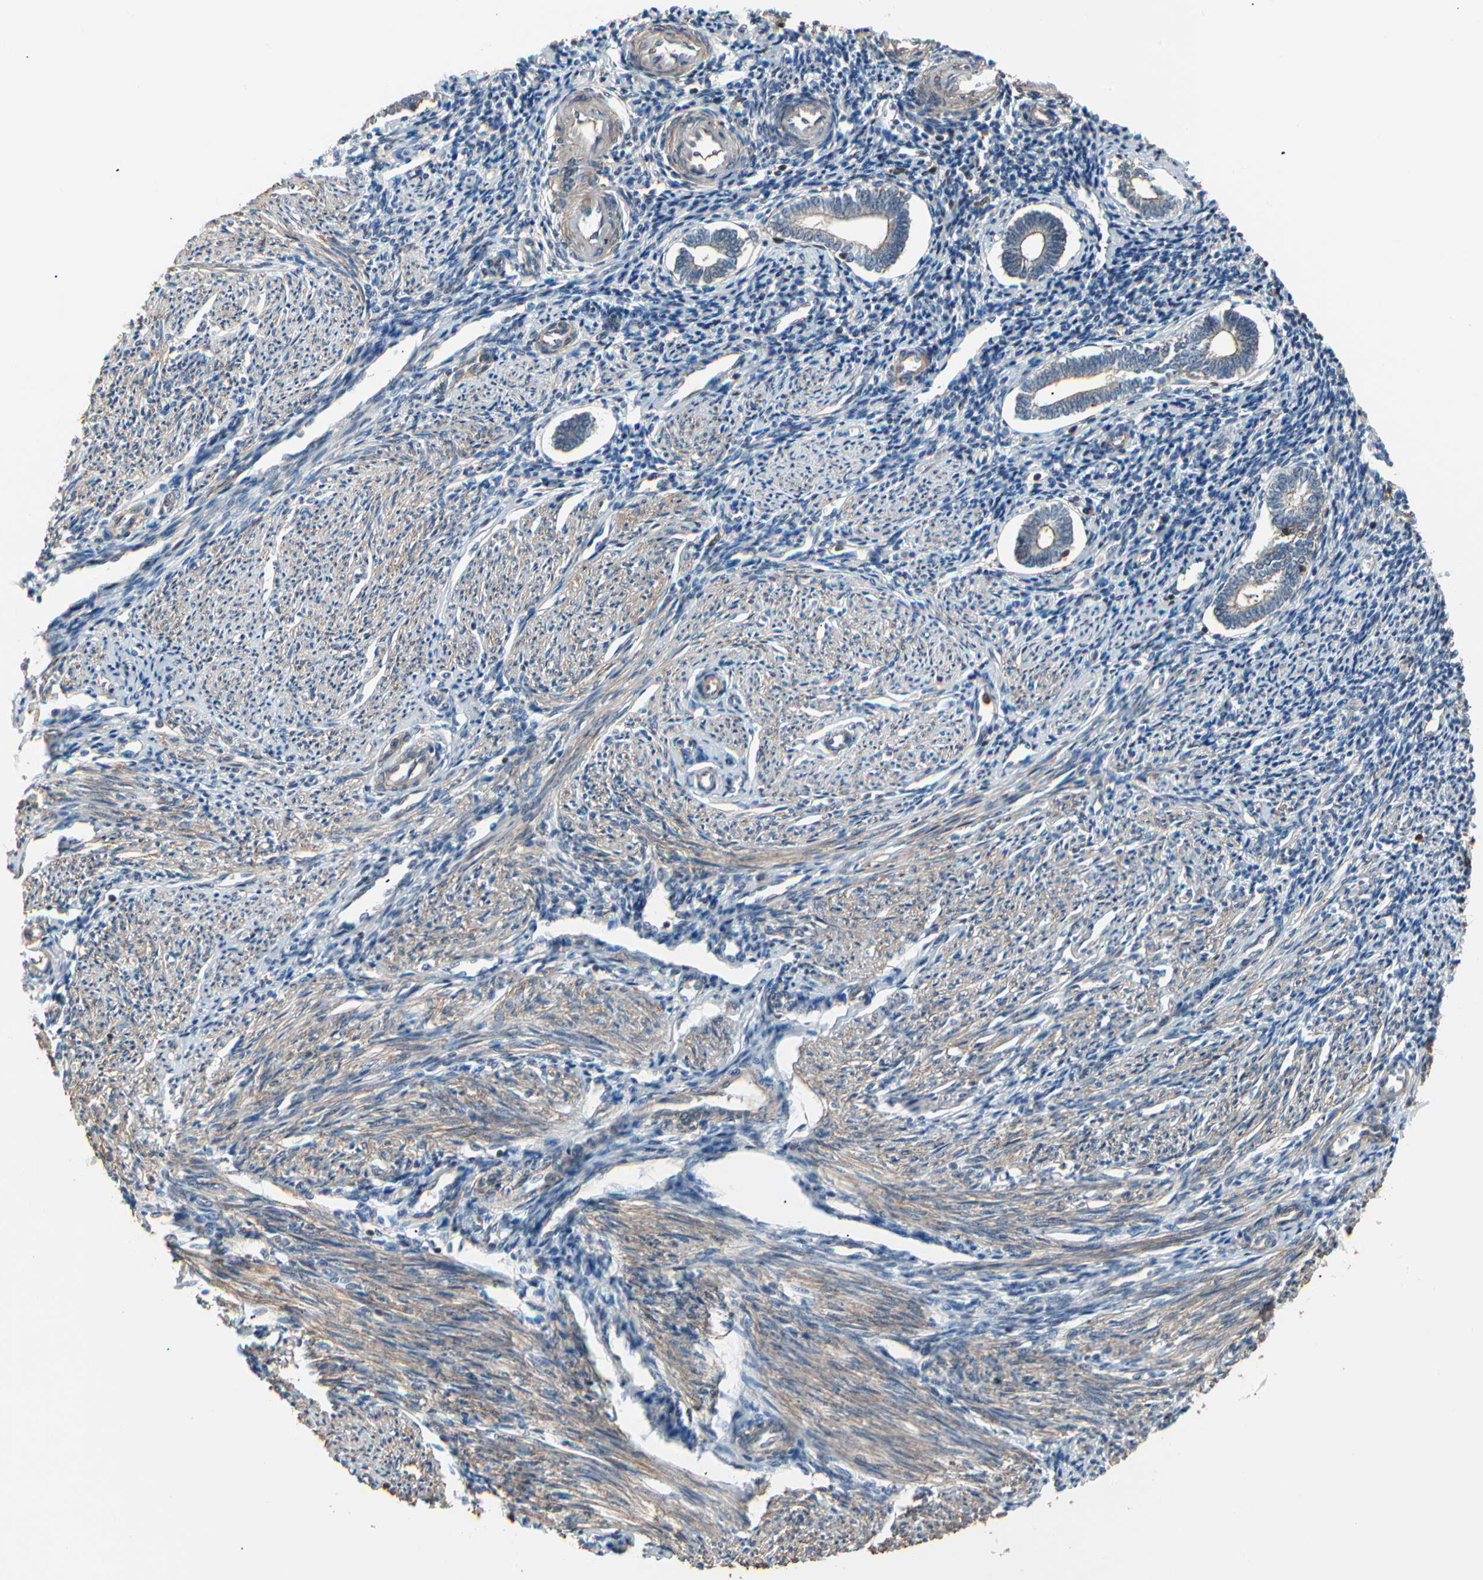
{"staining": {"intensity": "weak", "quantity": "<25%", "location": "cytoplasmic/membranous"}, "tissue": "endometrium", "cell_type": "Cells in endometrial stroma", "image_type": "normal", "snomed": [{"axis": "morphology", "description": "Normal tissue, NOS"}, {"axis": "topography", "description": "Endometrium"}], "caption": "This photomicrograph is of normal endometrium stained with immunohistochemistry to label a protein in brown with the nuclei are counter-stained blue. There is no expression in cells in endometrial stroma.", "gene": "MAPK13", "patient": {"sex": "female", "age": 52}}